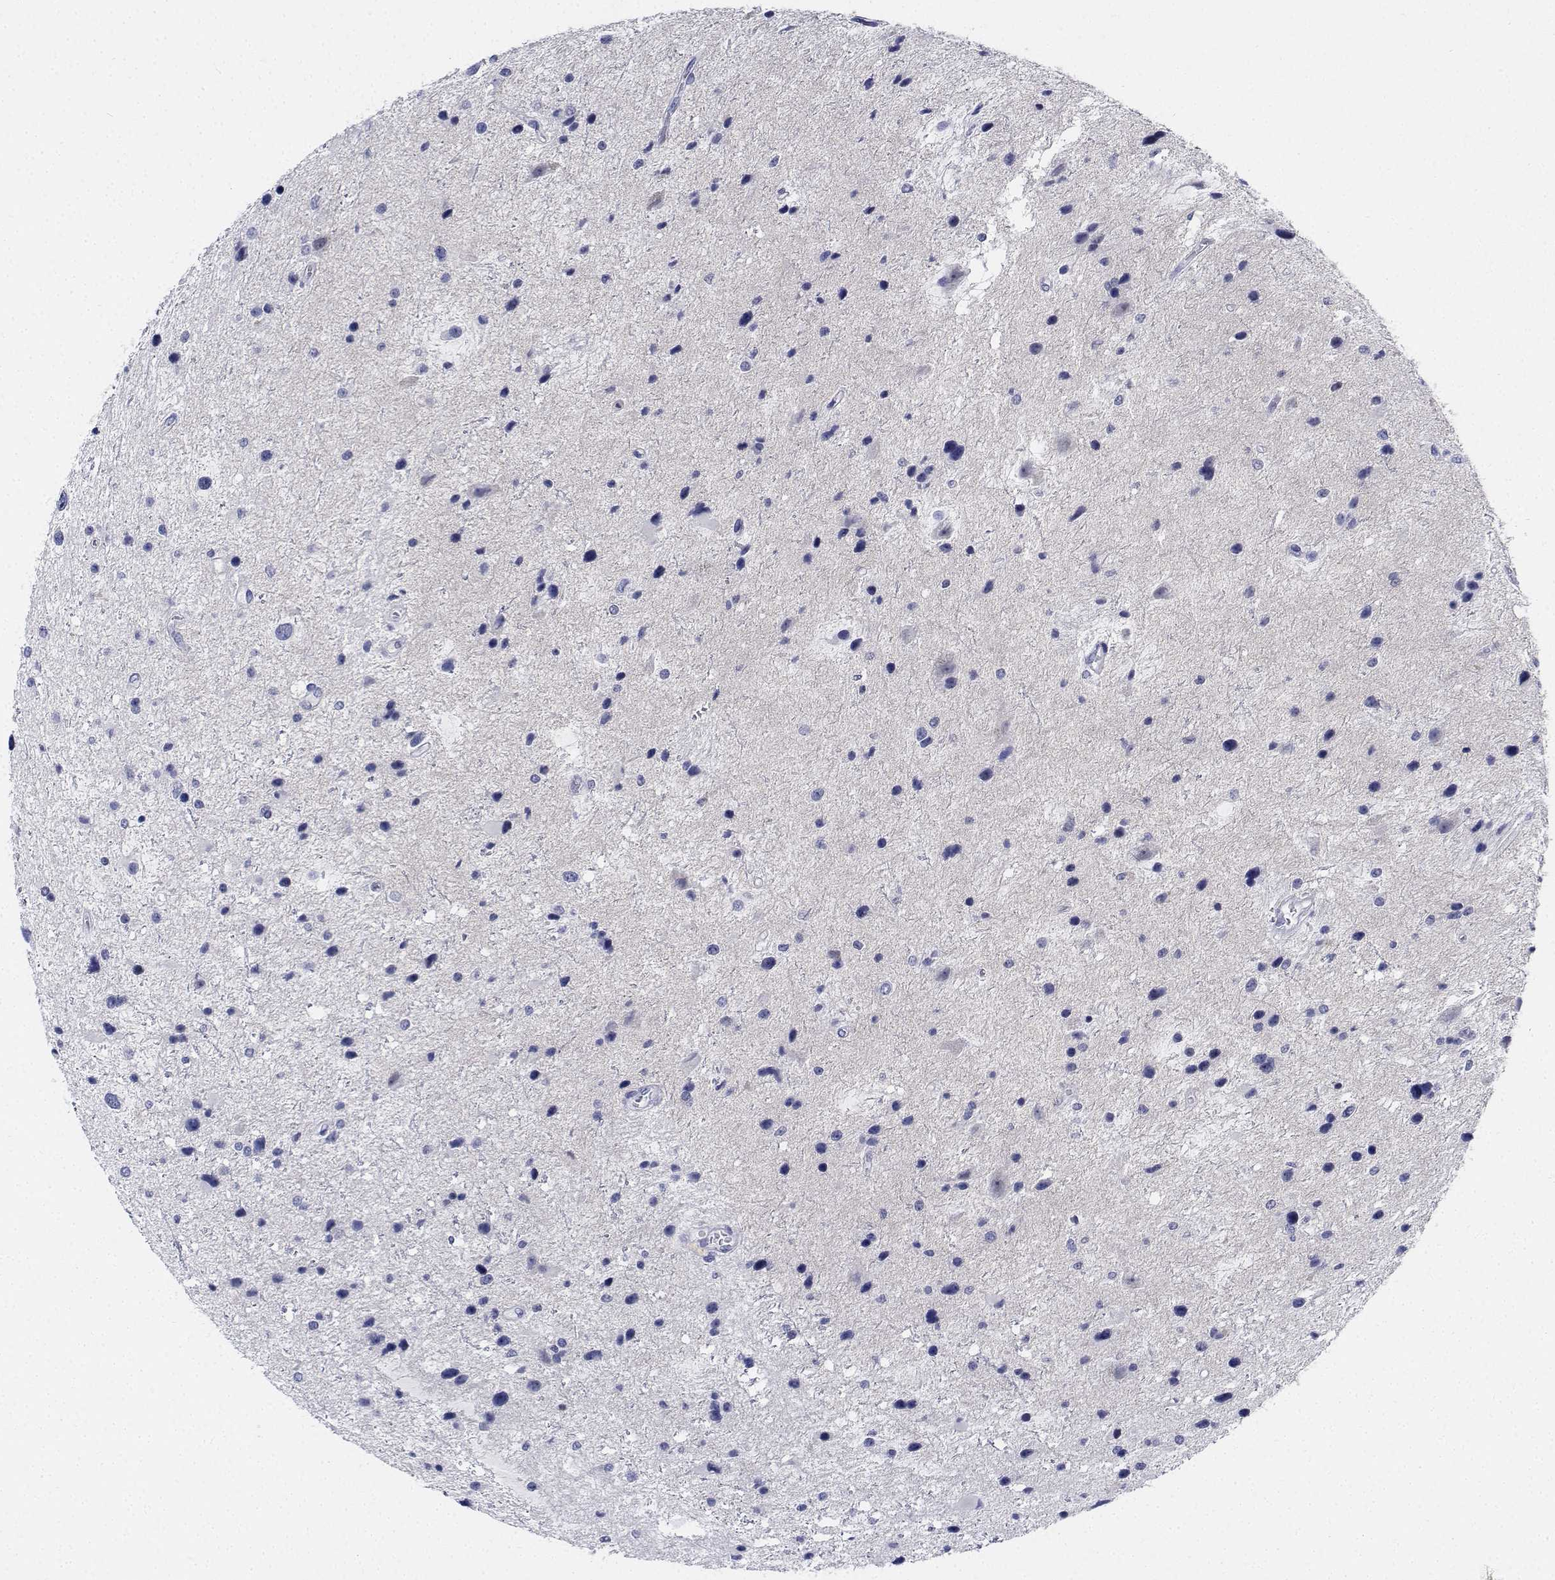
{"staining": {"intensity": "negative", "quantity": "none", "location": "none"}, "tissue": "glioma", "cell_type": "Tumor cells", "image_type": "cancer", "snomed": [{"axis": "morphology", "description": "Glioma, malignant, Low grade"}, {"axis": "topography", "description": "Brain"}], "caption": "DAB (3,3'-diaminobenzidine) immunohistochemical staining of human glioma demonstrates no significant expression in tumor cells.", "gene": "PLXNA4", "patient": {"sex": "female", "age": 32}}